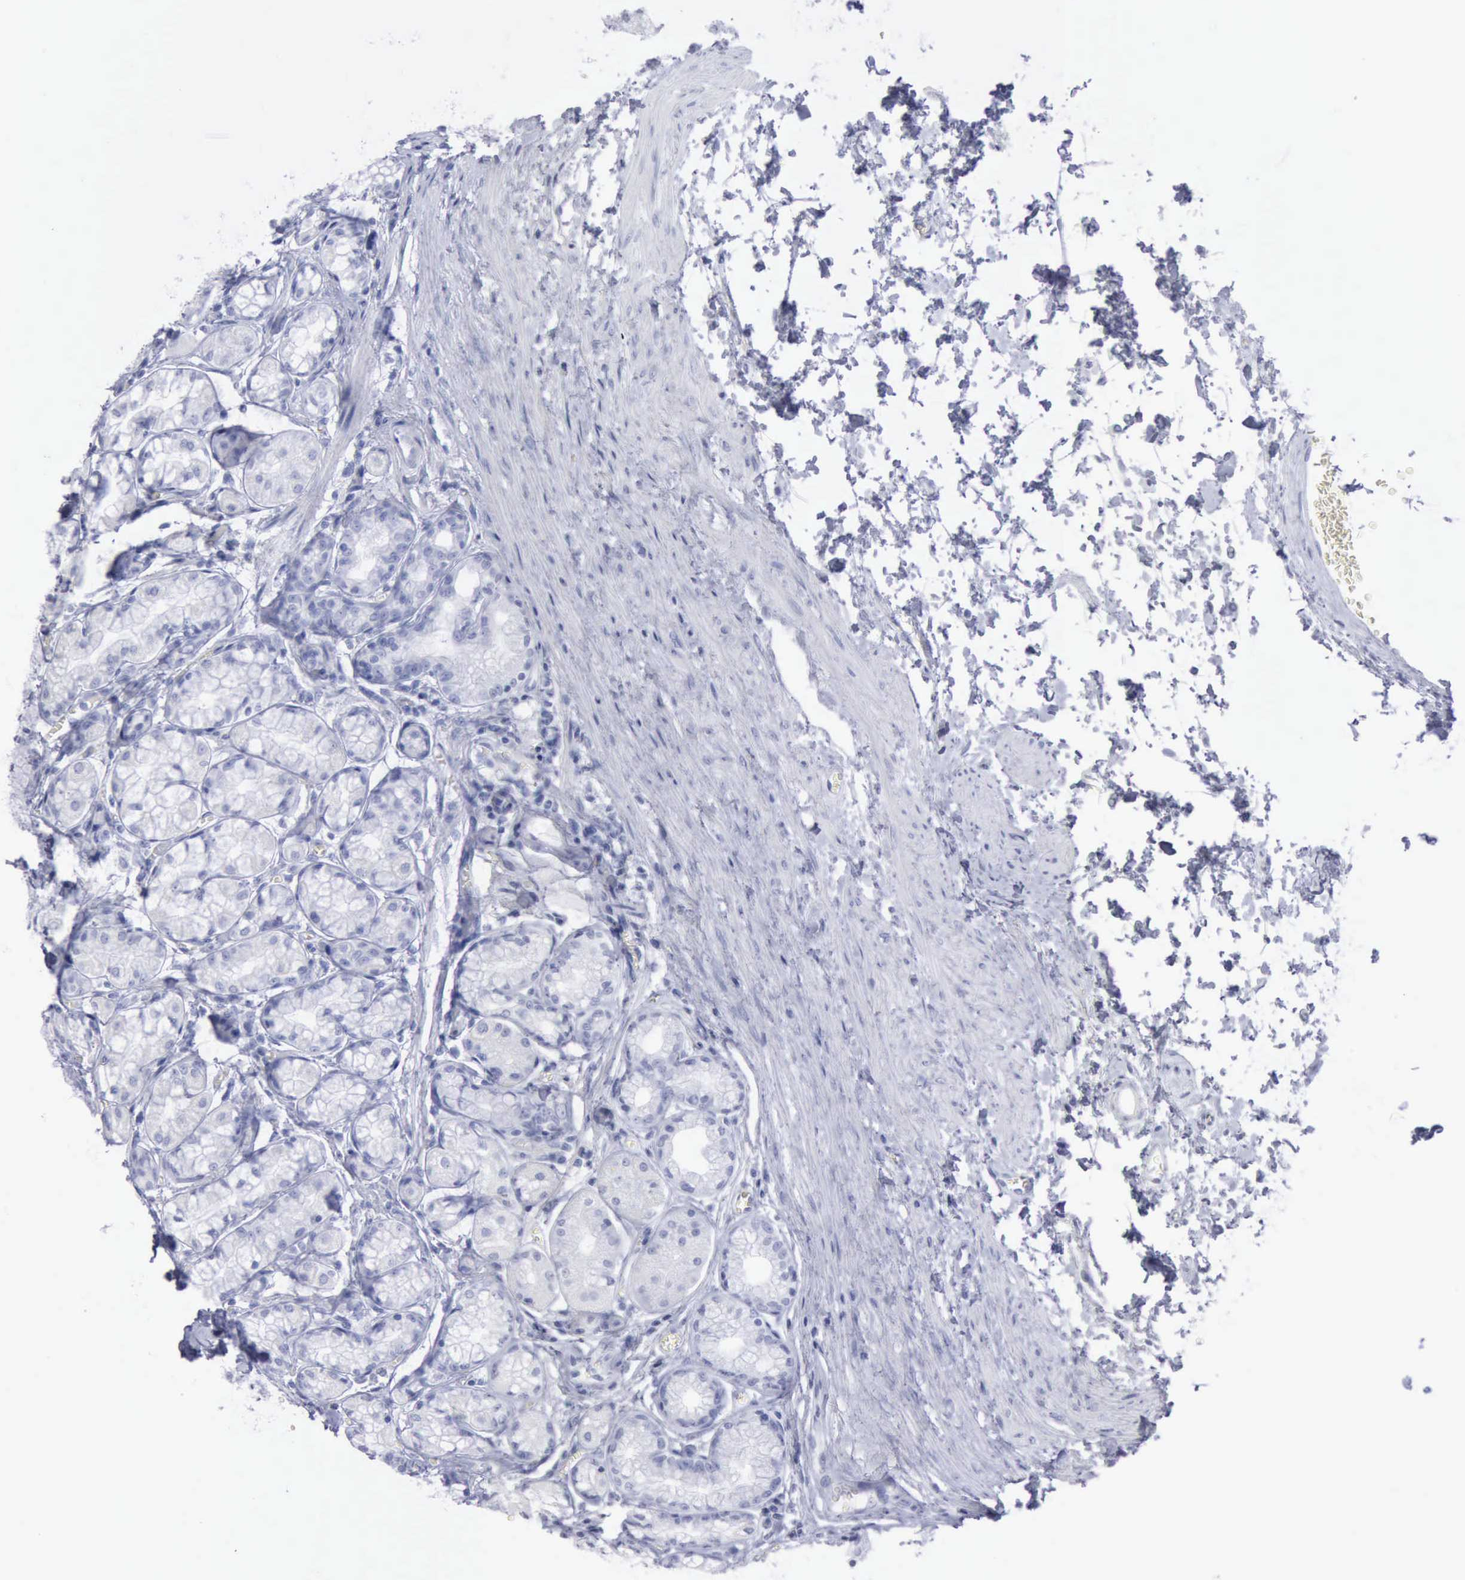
{"staining": {"intensity": "negative", "quantity": "none", "location": "none"}, "tissue": "stomach", "cell_type": "Glandular cells", "image_type": "normal", "snomed": [{"axis": "morphology", "description": "Normal tissue, NOS"}, {"axis": "topography", "description": "Stomach"}, {"axis": "topography", "description": "Stomach, lower"}], "caption": "Human stomach stained for a protein using immunohistochemistry demonstrates no staining in glandular cells.", "gene": "KRT13", "patient": {"sex": "male", "age": 76}}